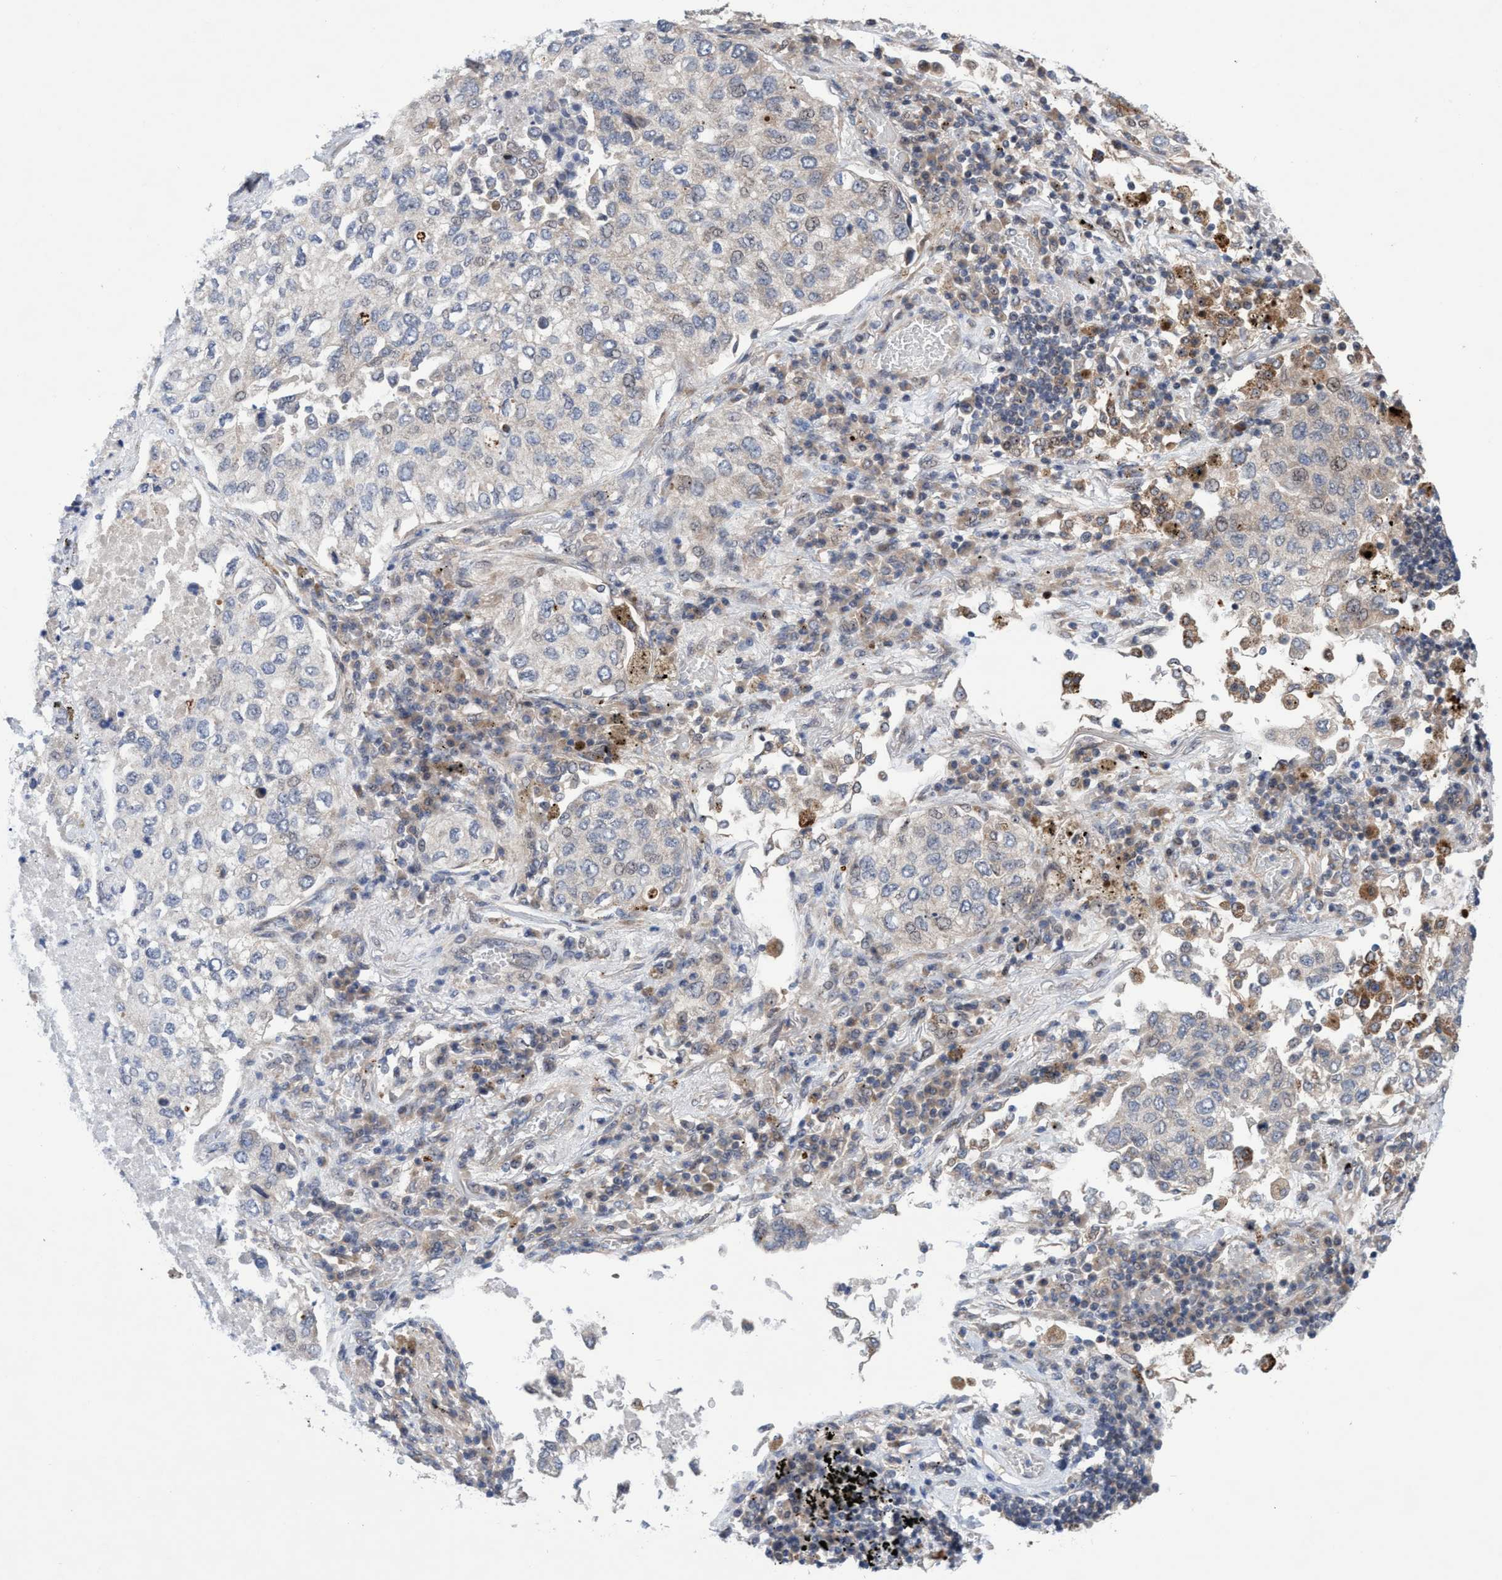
{"staining": {"intensity": "negative", "quantity": "none", "location": "none"}, "tissue": "lung cancer", "cell_type": "Tumor cells", "image_type": "cancer", "snomed": [{"axis": "morphology", "description": "Inflammation, NOS"}, {"axis": "morphology", "description": "Adenocarcinoma, NOS"}, {"axis": "topography", "description": "Lung"}], "caption": "A high-resolution micrograph shows immunohistochemistry (IHC) staining of lung cancer (adenocarcinoma), which demonstrates no significant staining in tumor cells.", "gene": "P2RY14", "patient": {"sex": "male", "age": 63}}